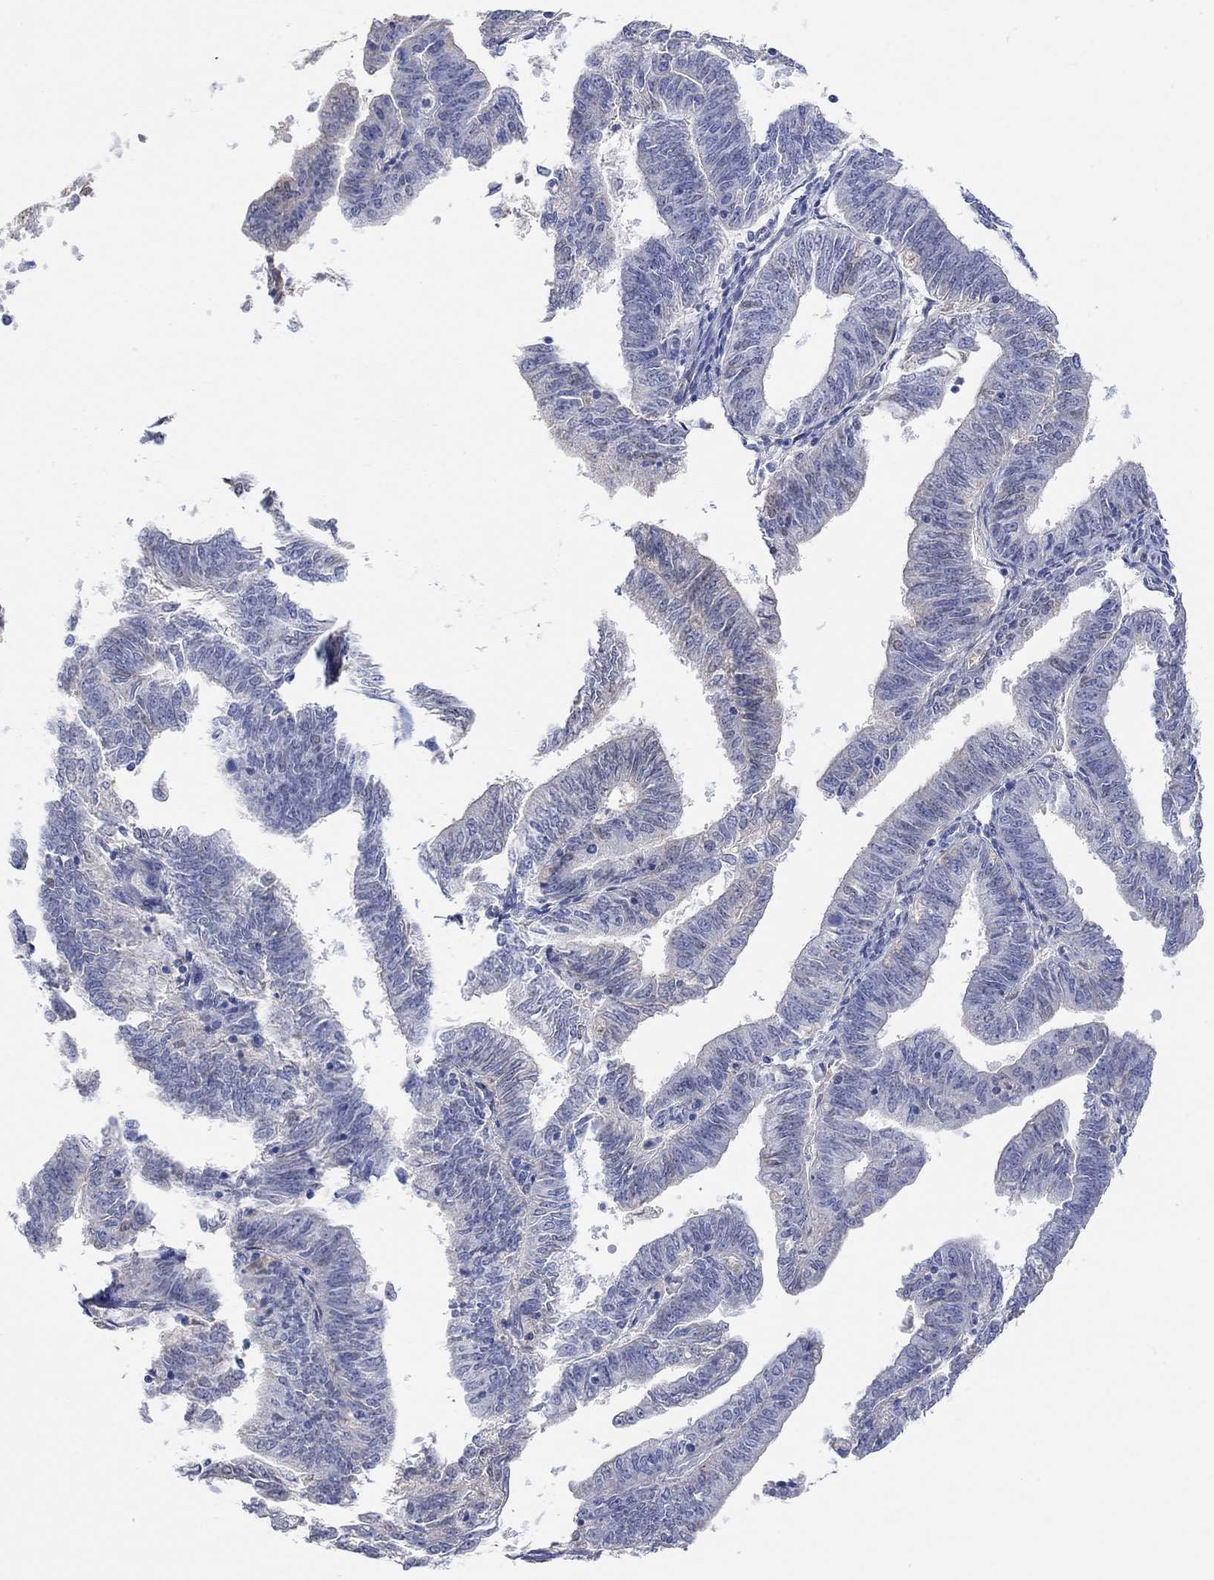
{"staining": {"intensity": "negative", "quantity": "none", "location": "none"}, "tissue": "endometrial cancer", "cell_type": "Tumor cells", "image_type": "cancer", "snomed": [{"axis": "morphology", "description": "Adenocarcinoma, NOS"}, {"axis": "topography", "description": "Endometrium"}], "caption": "Immunohistochemical staining of endometrial adenocarcinoma exhibits no significant positivity in tumor cells.", "gene": "TYR", "patient": {"sex": "female", "age": 82}}